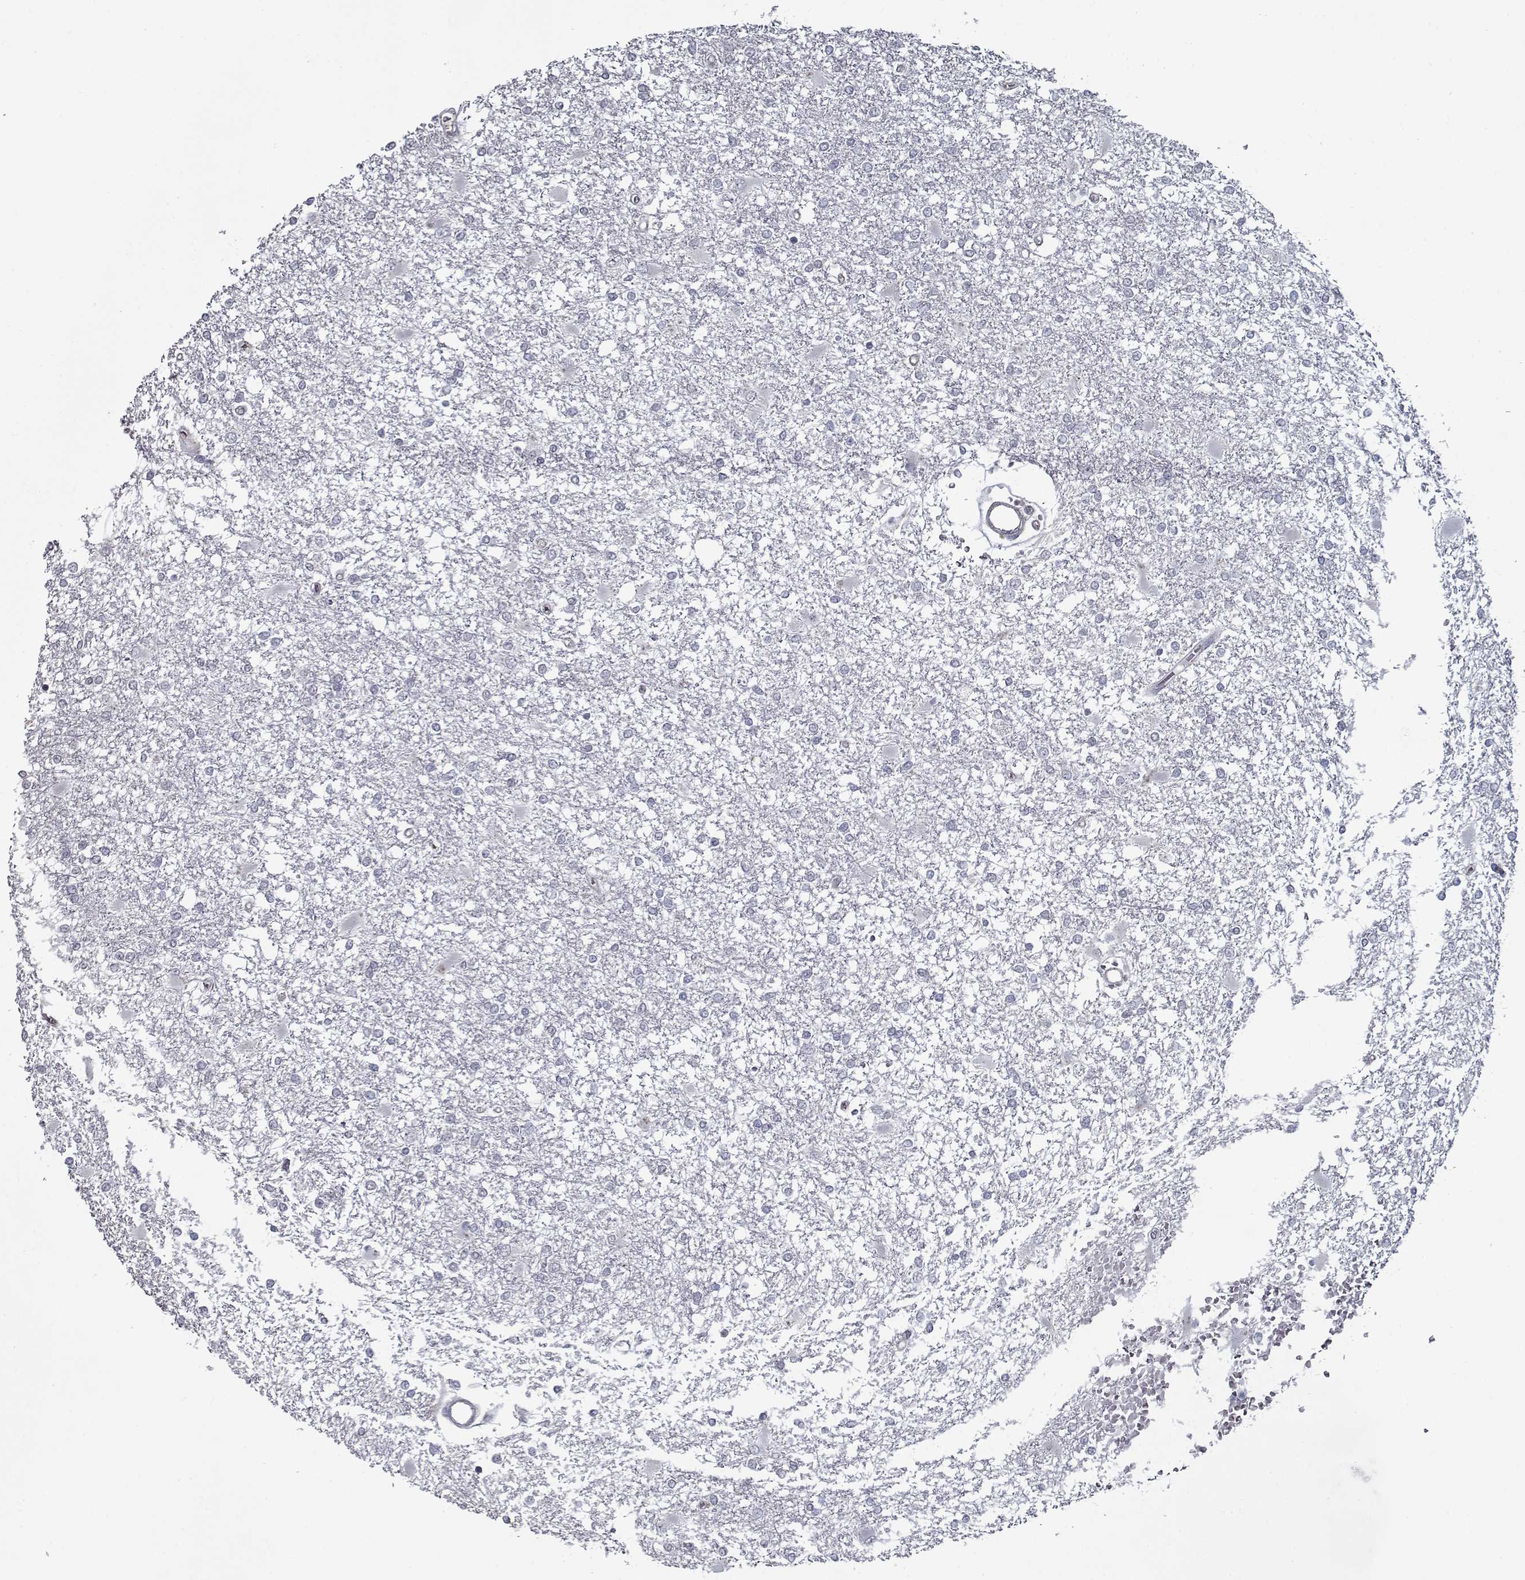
{"staining": {"intensity": "negative", "quantity": "none", "location": "none"}, "tissue": "glioma", "cell_type": "Tumor cells", "image_type": "cancer", "snomed": [{"axis": "morphology", "description": "Glioma, malignant, High grade"}, {"axis": "topography", "description": "Cerebral cortex"}], "caption": "High magnification brightfield microscopy of malignant glioma (high-grade) stained with DAB (brown) and counterstained with hematoxylin (blue): tumor cells show no significant positivity.", "gene": "SEC16B", "patient": {"sex": "male", "age": 79}}